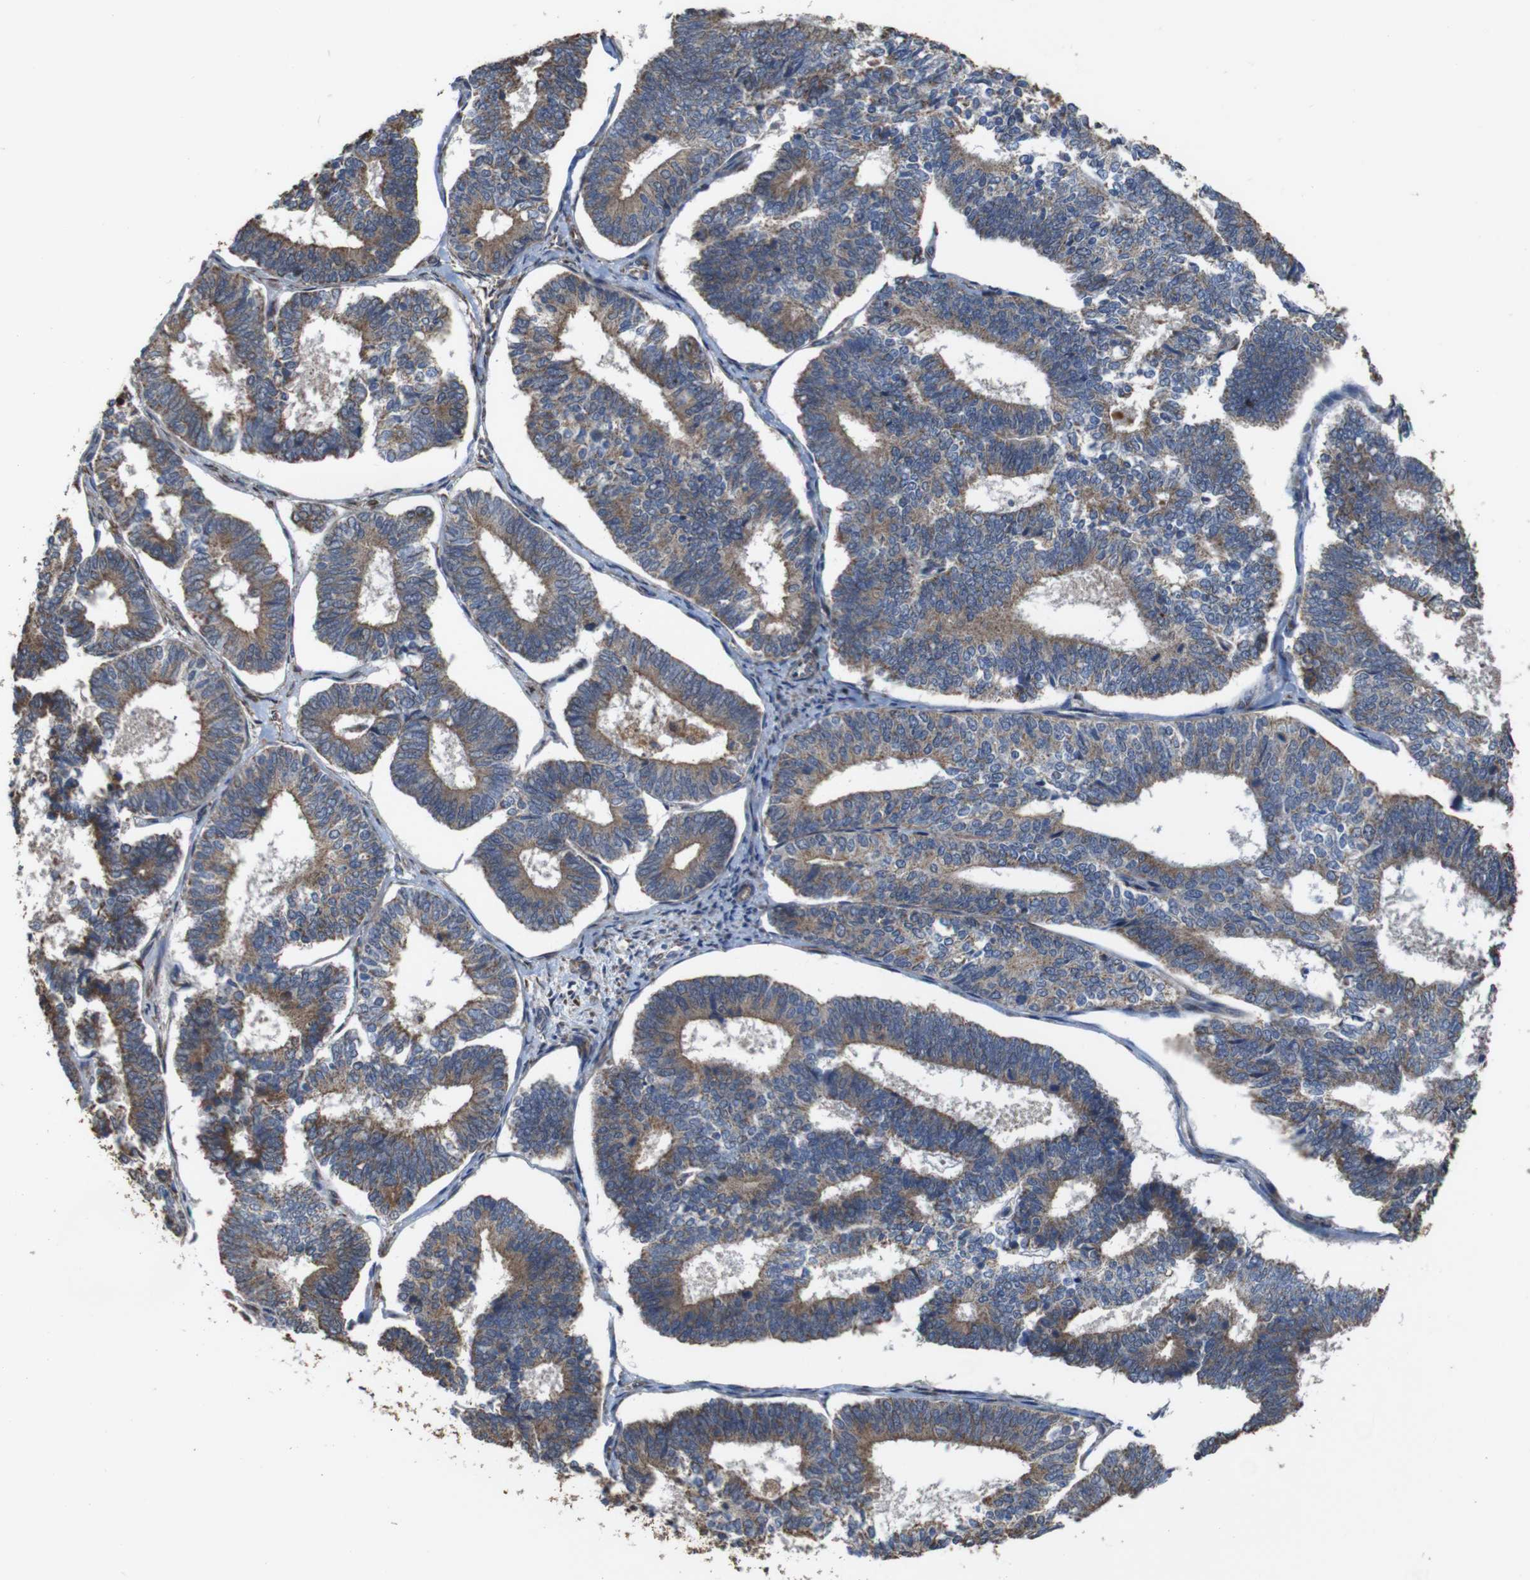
{"staining": {"intensity": "moderate", "quantity": ">75%", "location": "cytoplasmic/membranous"}, "tissue": "endometrial cancer", "cell_type": "Tumor cells", "image_type": "cancer", "snomed": [{"axis": "morphology", "description": "Adenocarcinoma, NOS"}, {"axis": "topography", "description": "Endometrium"}], "caption": "Immunohistochemical staining of endometrial cancer shows medium levels of moderate cytoplasmic/membranous staining in approximately >75% of tumor cells. (DAB (3,3'-diaminobenzidine) IHC with brightfield microscopy, high magnification).", "gene": "SNN", "patient": {"sex": "female", "age": 70}}